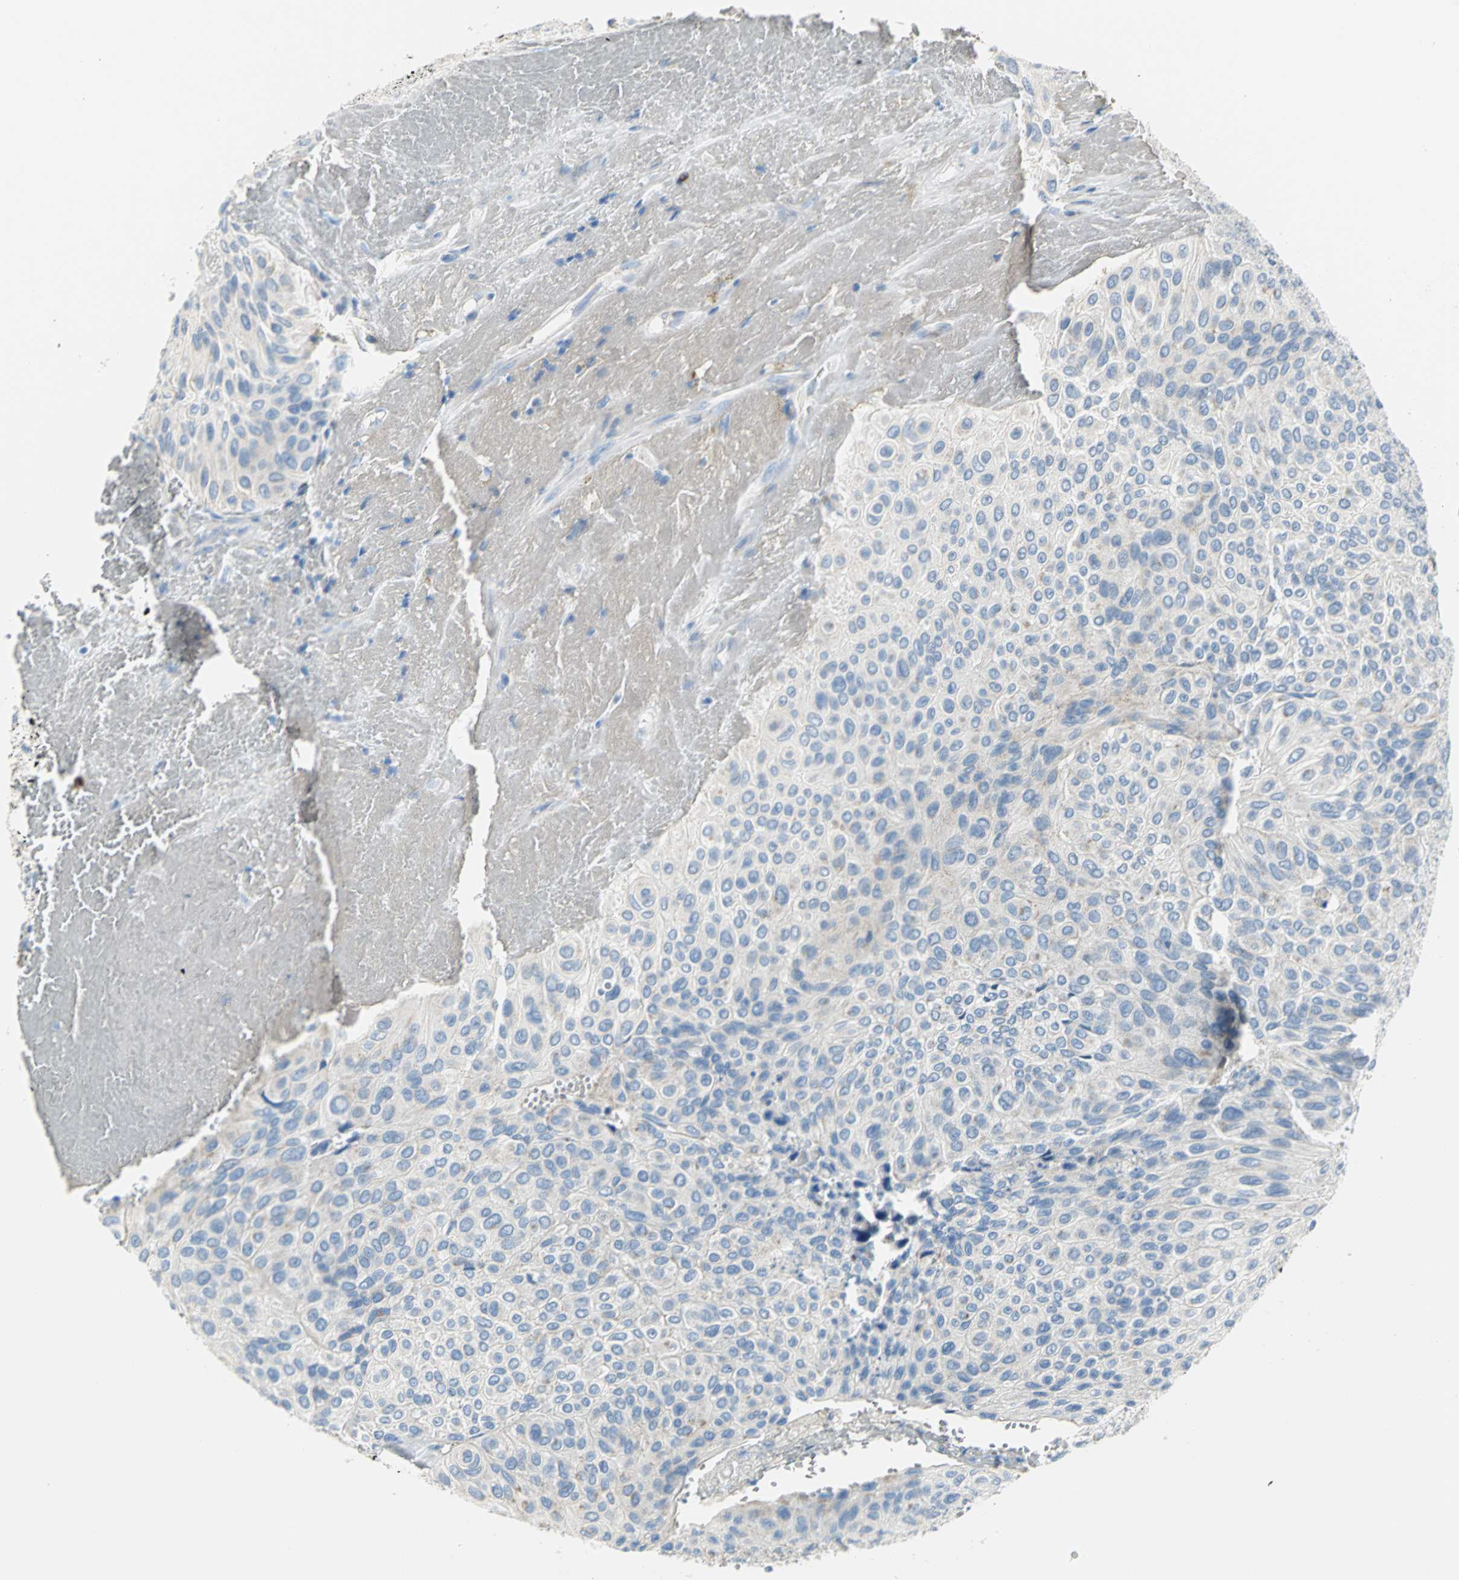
{"staining": {"intensity": "negative", "quantity": "none", "location": "none"}, "tissue": "urothelial cancer", "cell_type": "Tumor cells", "image_type": "cancer", "snomed": [{"axis": "morphology", "description": "Urothelial carcinoma, High grade"}, {"axis": "topography", "description": "Urinary bladder"}], "caption": "There is no significant expression in tumor cells of urothelial cancer.", "gene": "ALOX15", "patient": {"sex": "male", "age": 66}}